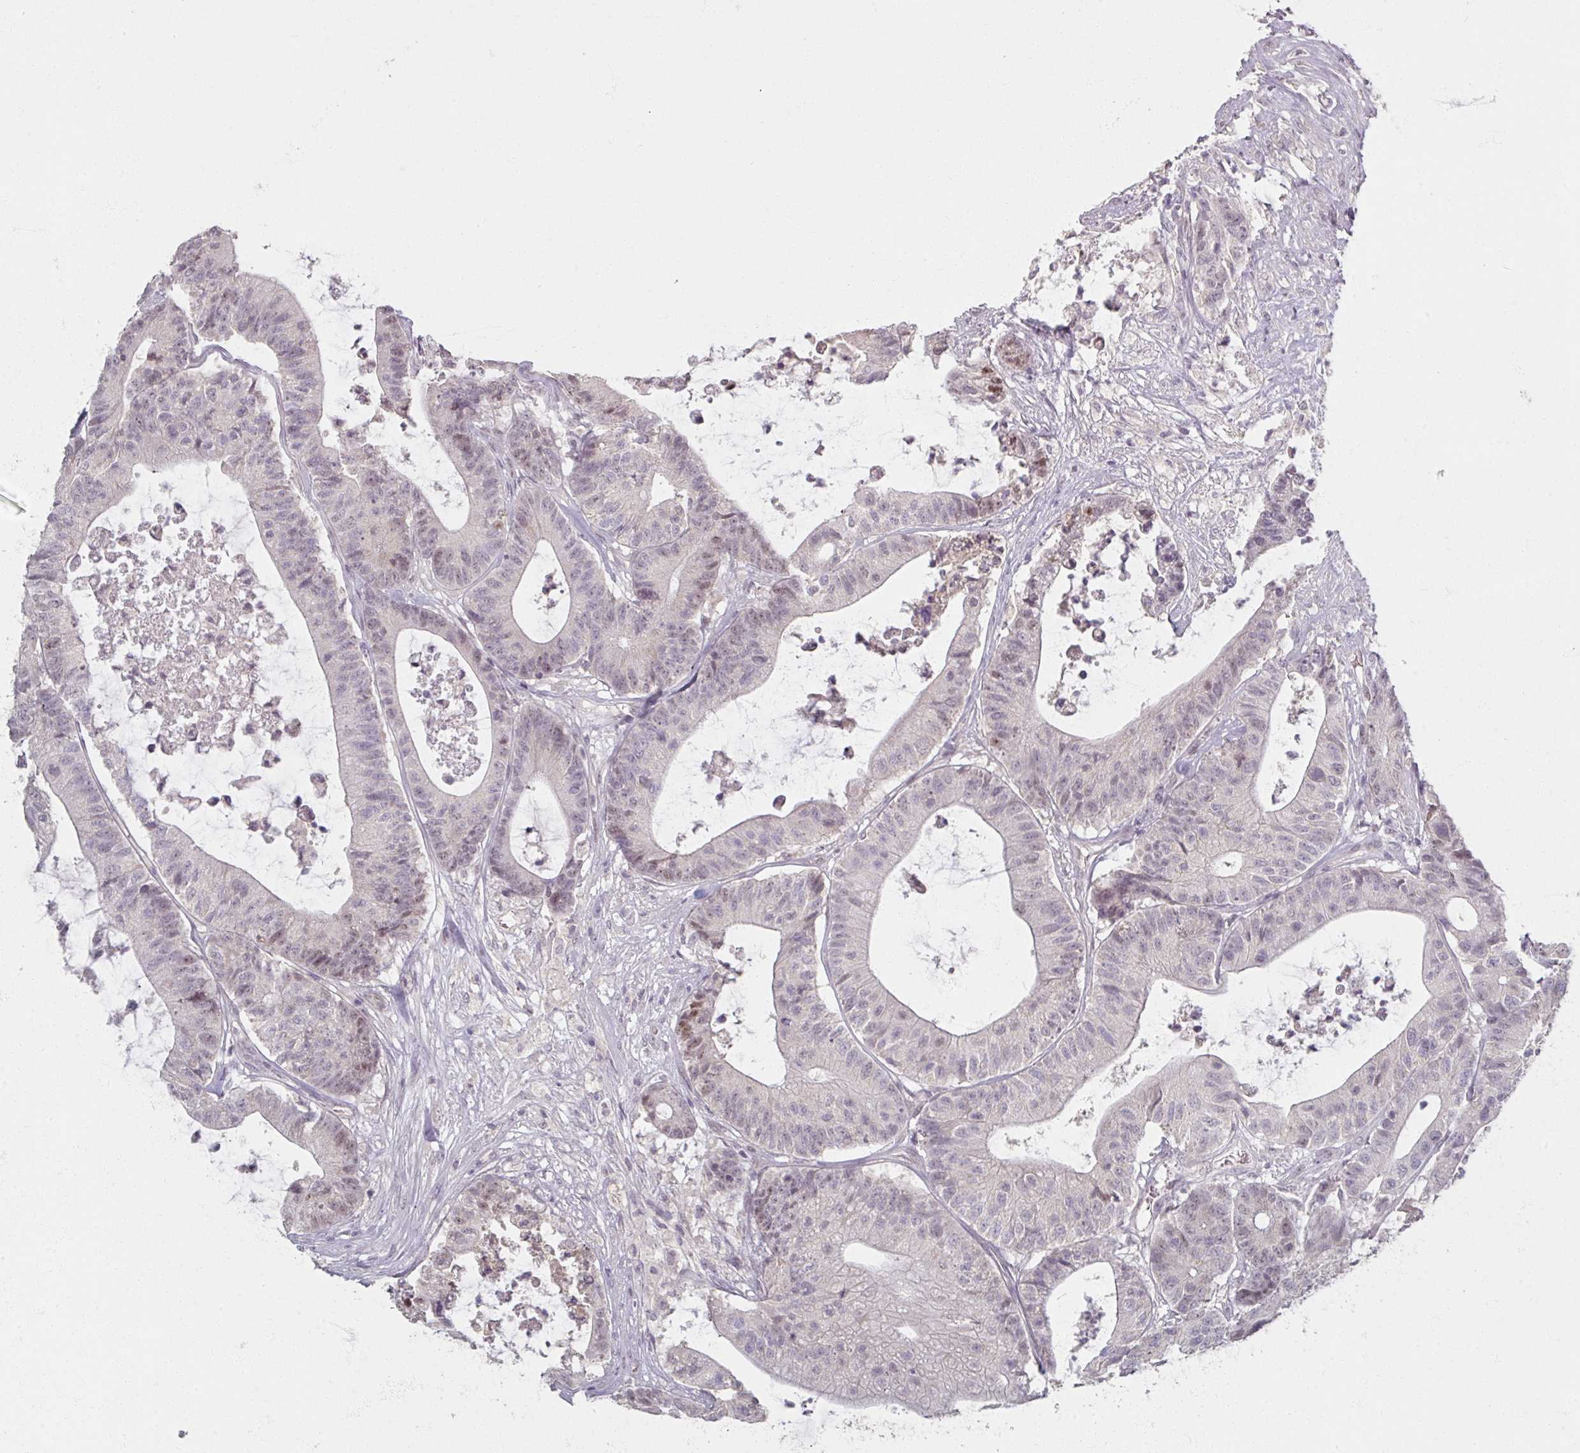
{"staining": {"intensity": "negative", "quantity": "none", "location": "none"}, "tissue": "colorectal cancer", "cell_type": "Tumor cells", "image_type": "cancer", "snomed": [{"axis": "morphology", "description": "Adenocarcinoma, NOS"}, {"axis": "topography", "description": "Colon"}], "caption": "Colorectal cancer was stained to show a protein in brown. There is no significant staining in tumor cells.", "gene": "SOX11", "patient": {"sex": "female", "age": 84}}